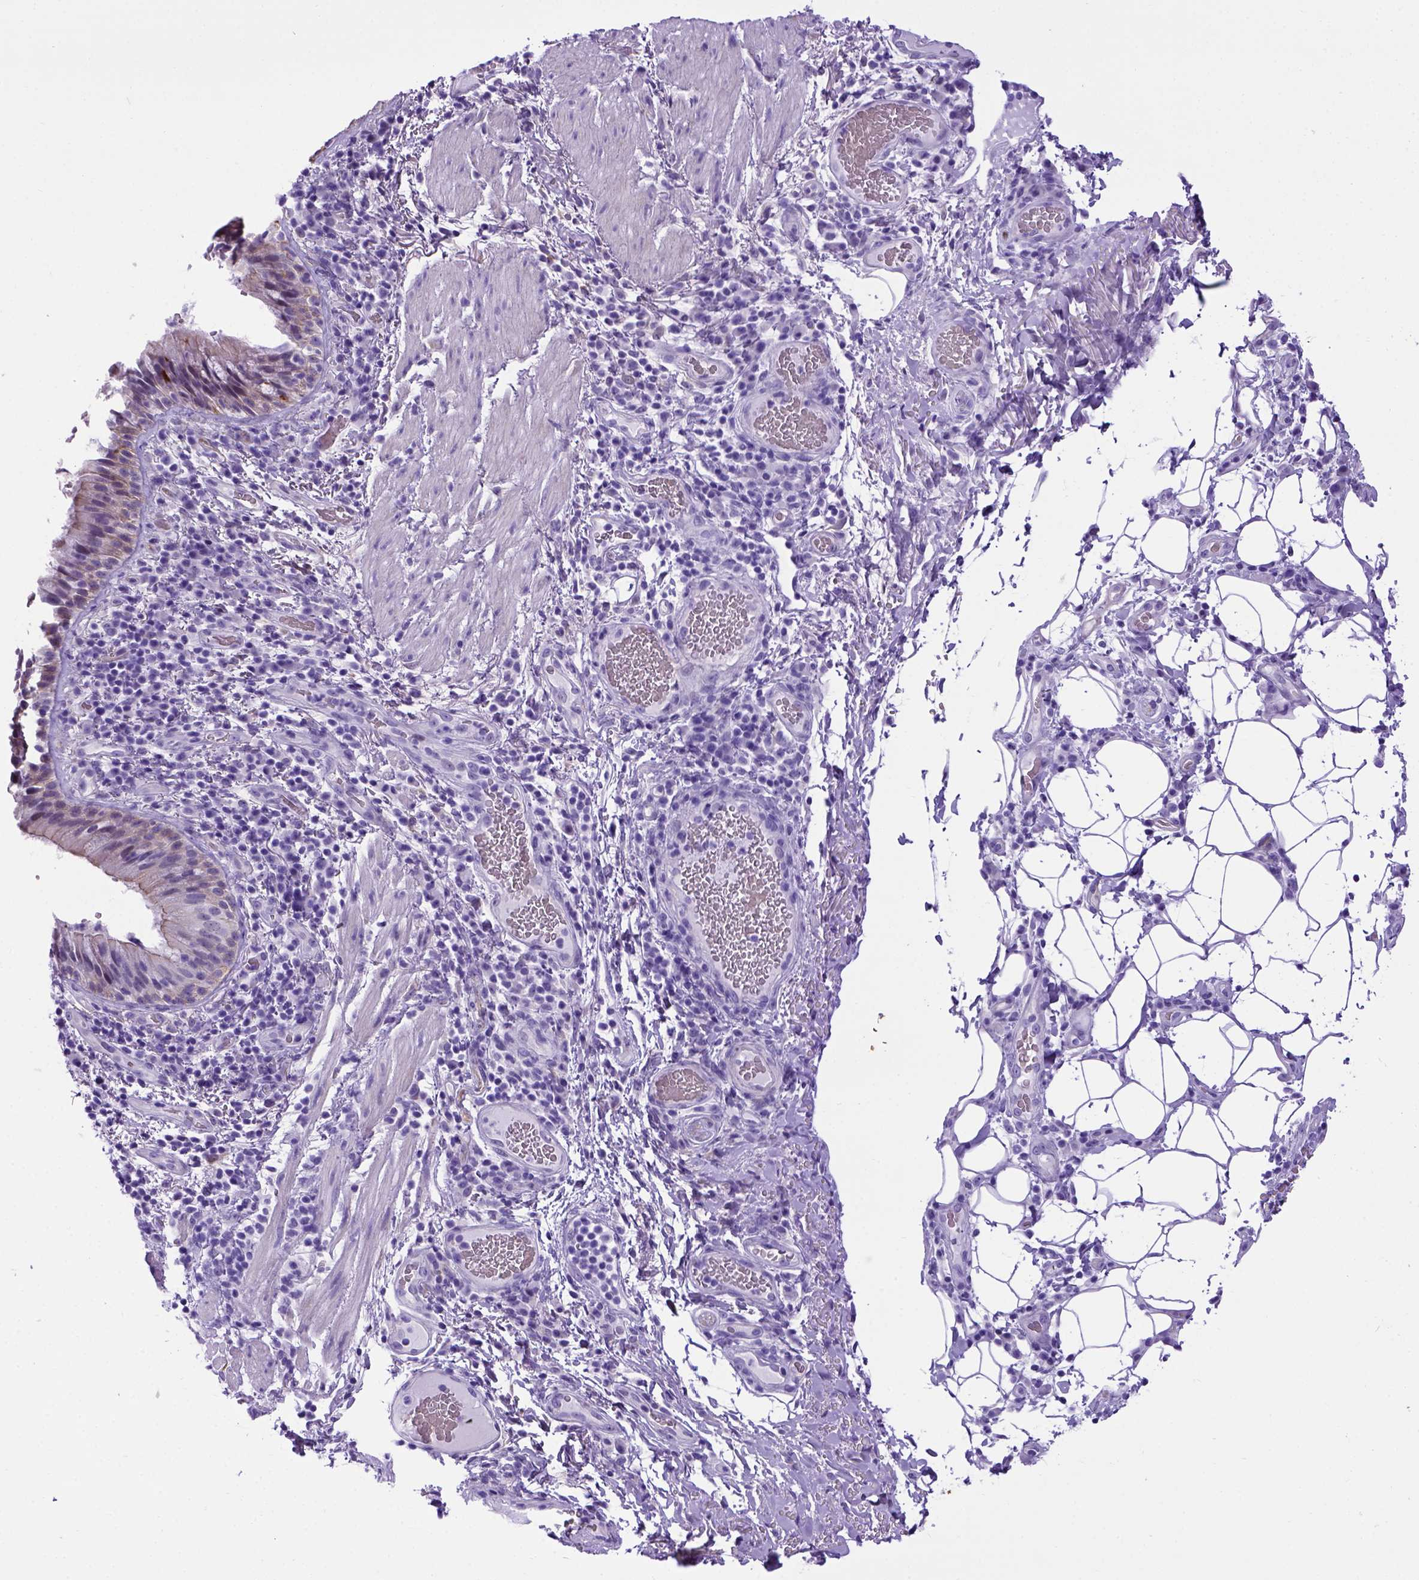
{"staining": {"intensity": "weak", "quantity": "25%-75%", "location": "cytoplasmic/membranous"}, "tissue": "bronchus", "cell_type": "Respiratory epithelial cells", "image_type": "normal", "snomed": [{"axis": "morphology", "description": "Normal tissue, NOS"}, {"axis": "topography", "description": "Lymph node"}, {"axis": "topography", "description": "Bronchus"}], "caption": "Approximately 25%-75% of respiratory epithelial cells in normal human bronchus demonstrate weak cytoplasmic/membranous protein staining as visualized by brown immunohistochemical staining.", "gene": "ADAM12", "patient": {"sex": "male", "age": 56}}